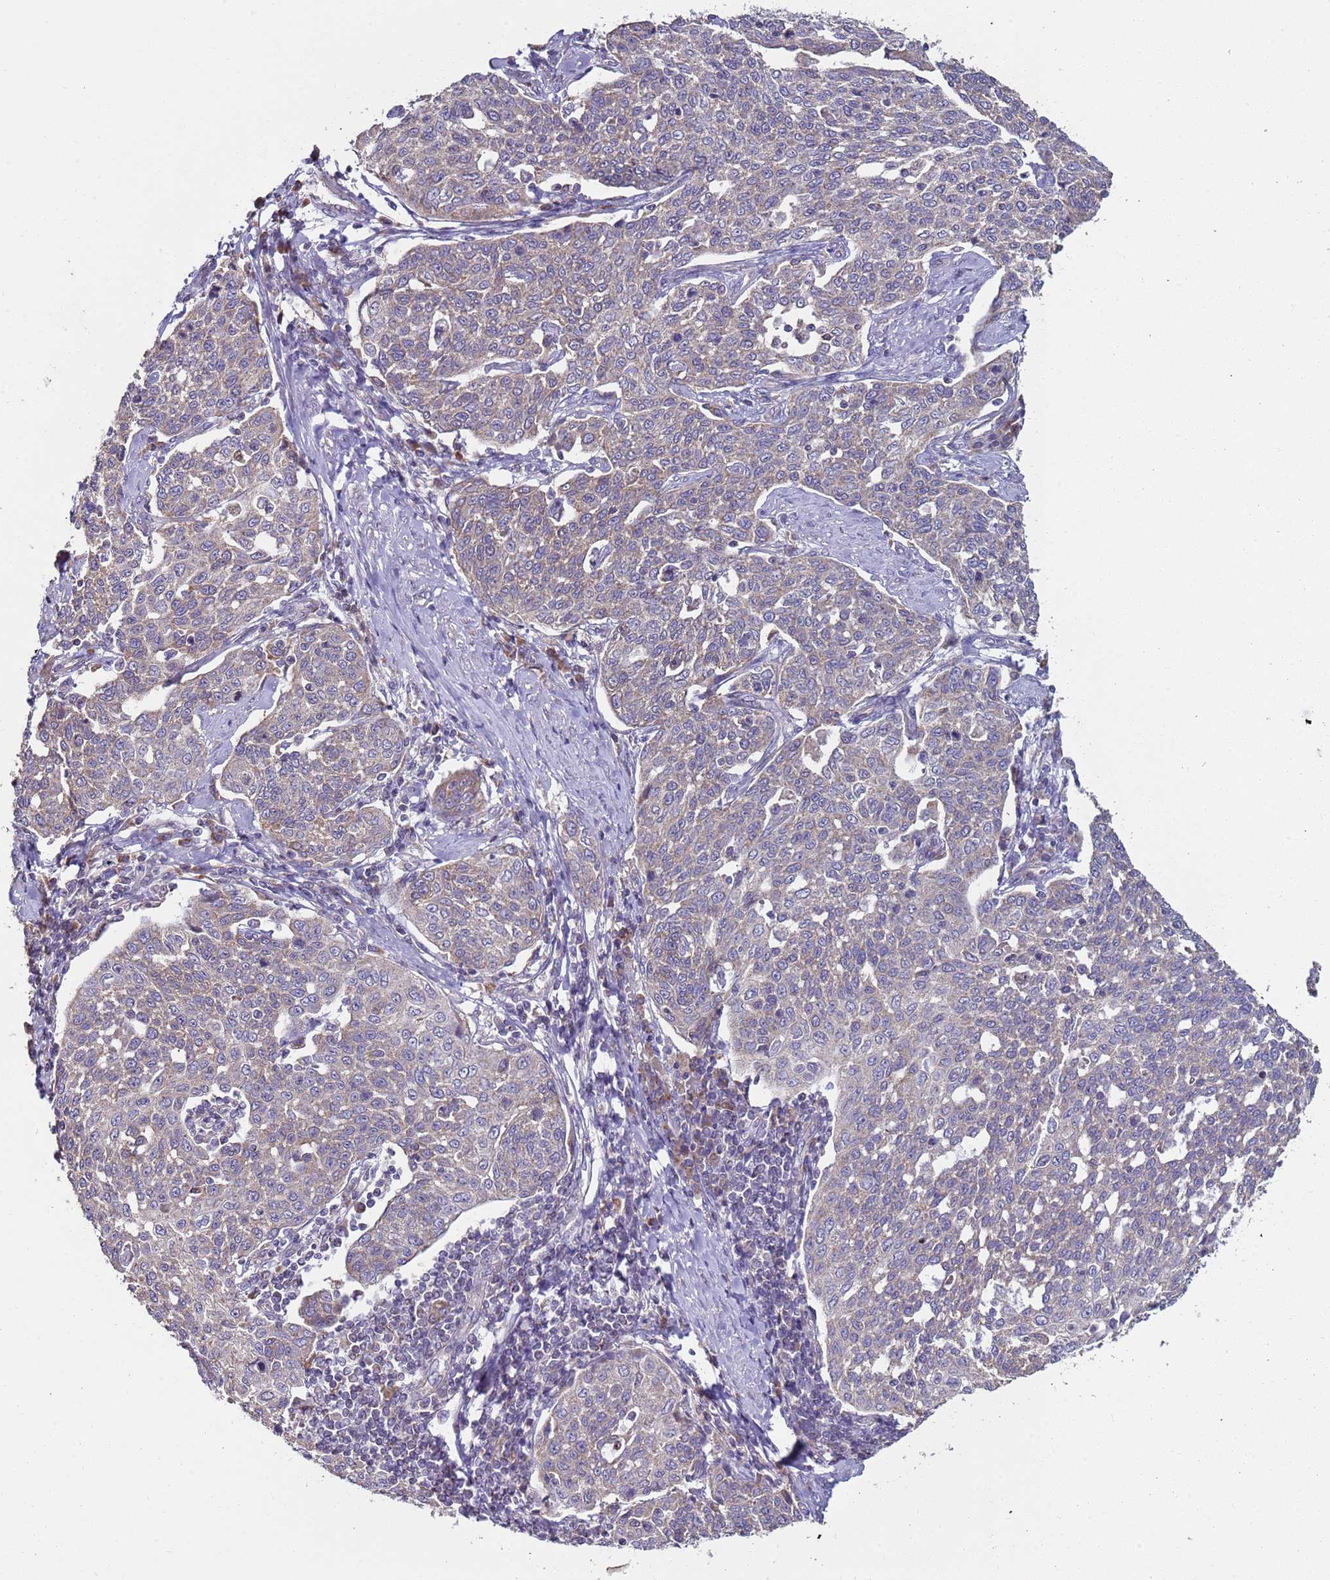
{"staining": {"intensity": "negative", "quantity": "none", "location": "none"}, "tissue": "cervical cancer", "cell_type": "Tumor cells", "image_type": "cancer", "snomed": [{"axis": "morphology", "description": "Squamous cell carcinoma, NOS"}, {"axis": "topography", "description": "Cervix"}], "caption": "The image exhibits no significant expression in tumor cells of cervical cancer.", "gene": "DIP2B", "patient": {"sex": "female", "age": 34}}